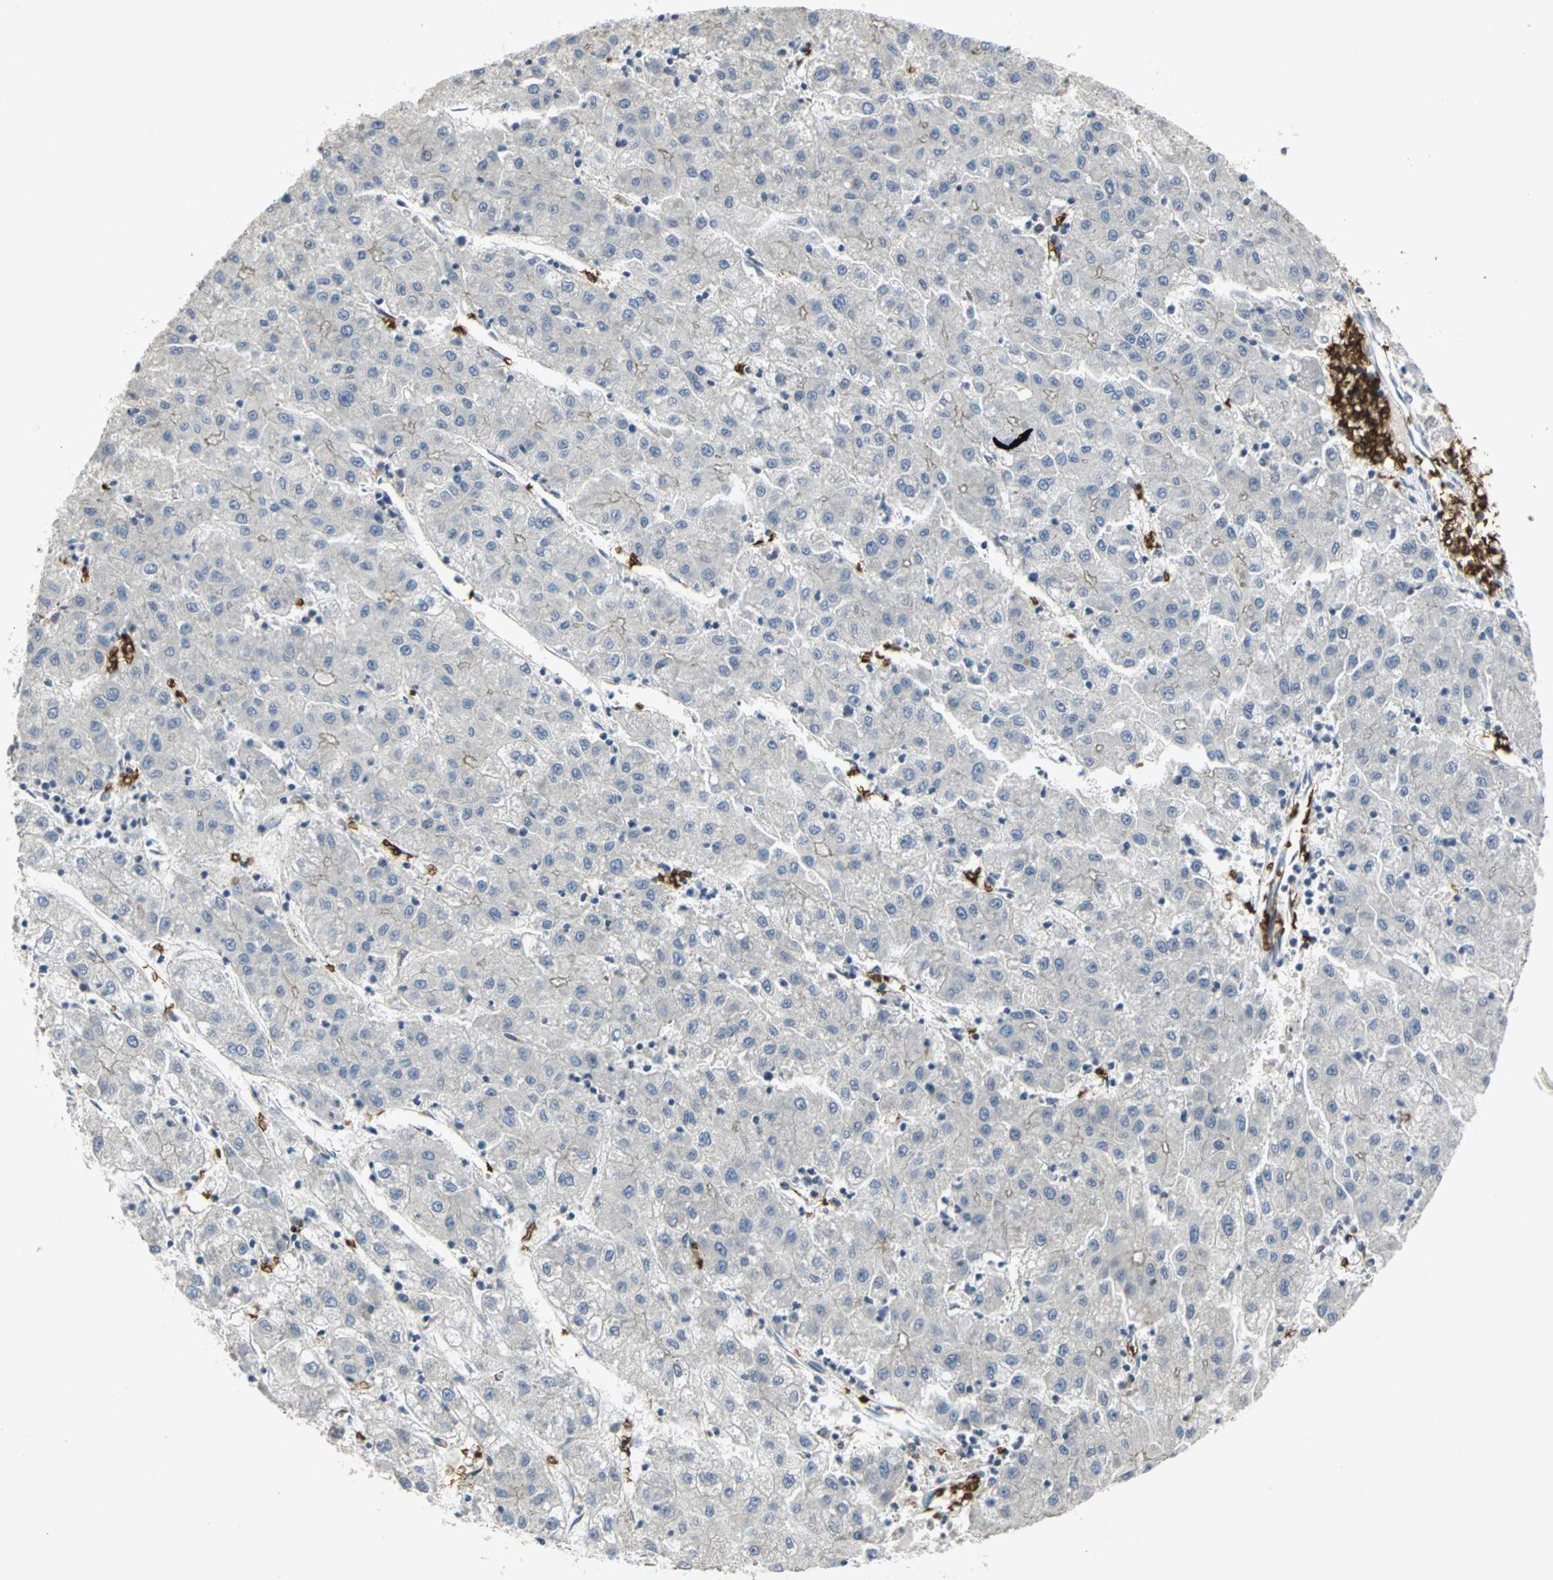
{"staining": {"intensity": "negative", "quantity": "none", "location": "none"}, "tissue": "liver cancer", "cell_type": "Tumor cells", "image_type": "cancer", "snomed": [{"axis": "morphology", "description": "Carcinoma, Hepatocellular, NOS"}, {"axis": "topography", "description": "Liver"}], "caption": "This photomicrograph is of liver cancer (hepatocellular carcinoma) stained with immunohistochemistry (IHC) to label a protein in brown with the nuclei are counter-stained blue. There is no staining in tumor cells. (DAB (3,3'-diaminobenzidine) immunohistochemistry (IHC), high magnification).", "gene": "ANK1", "patient": {"sex": "male", "age": 72}}